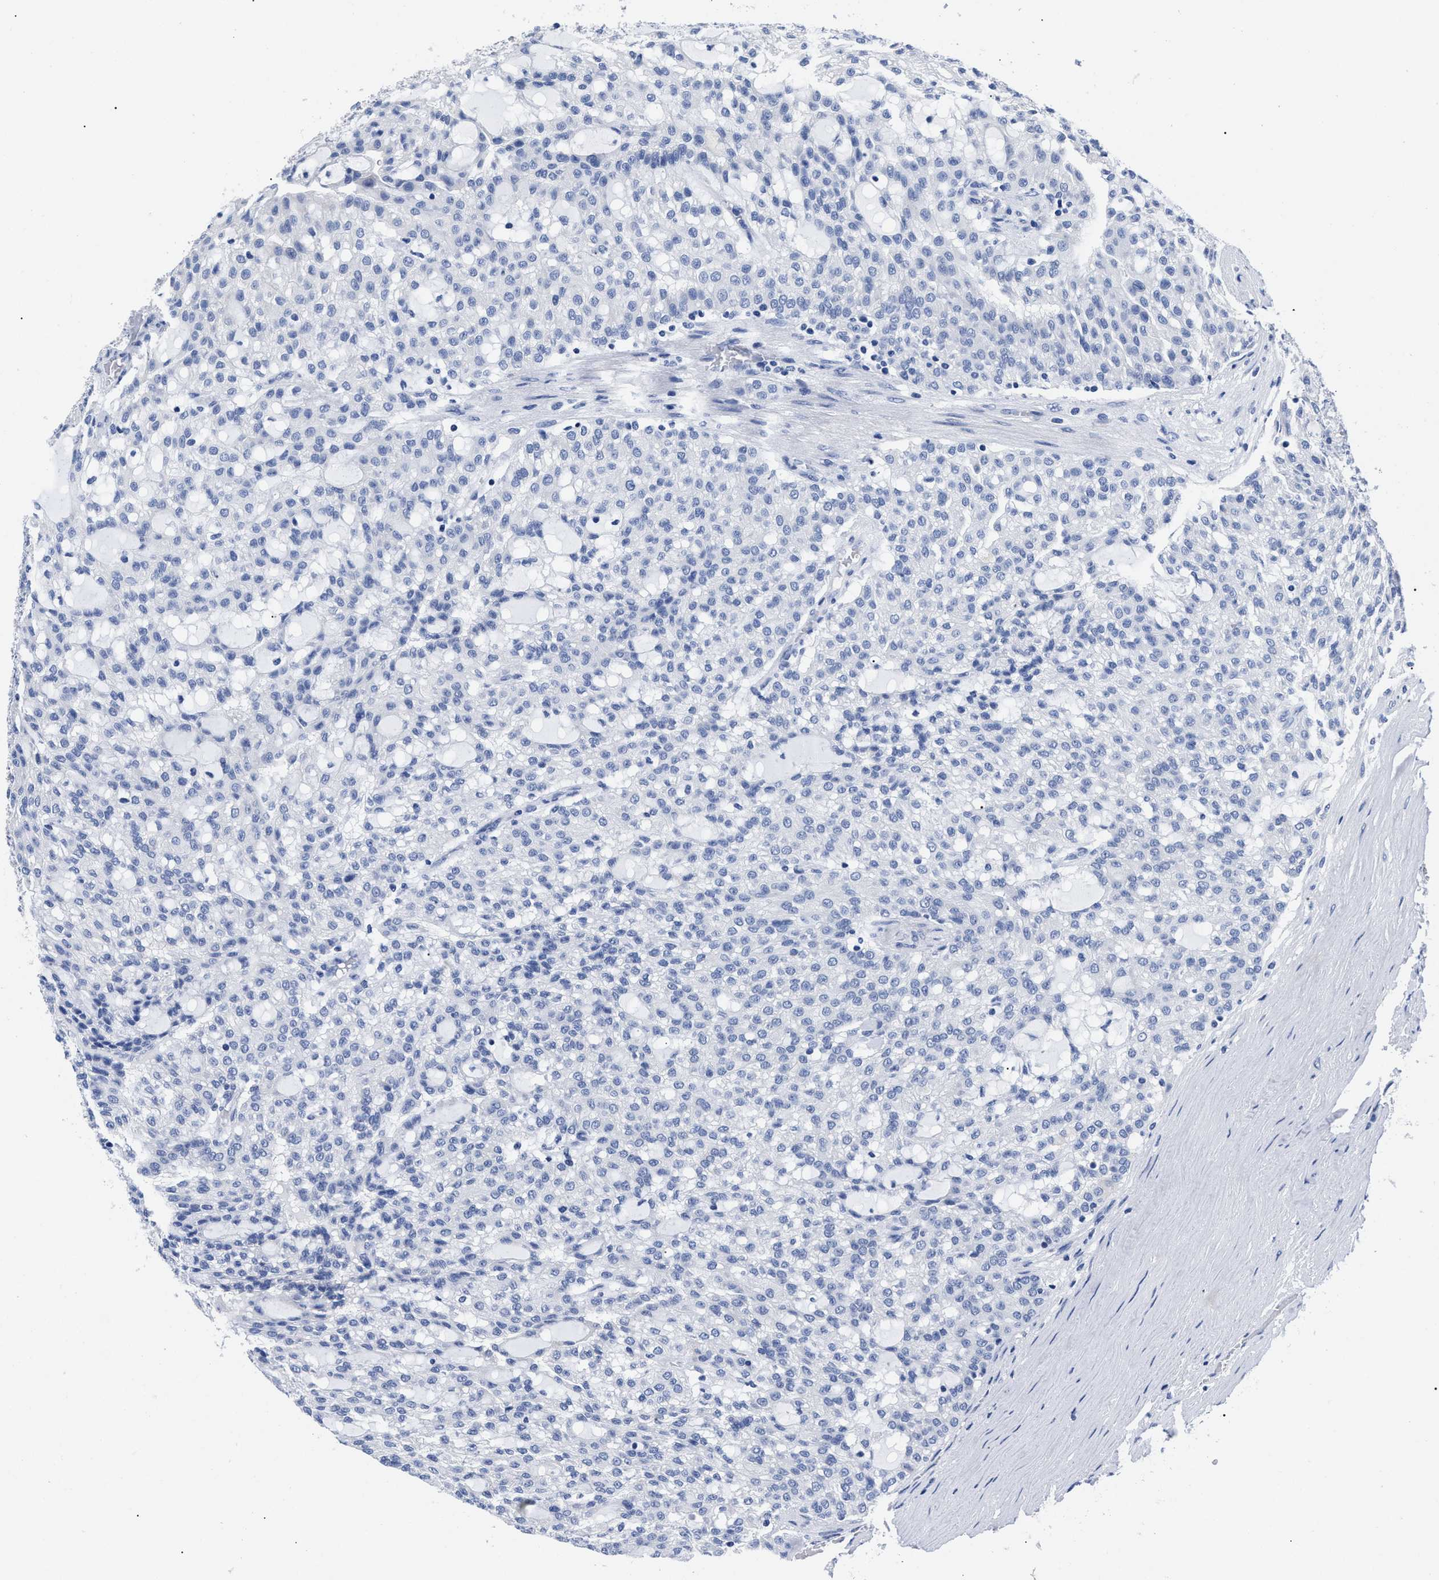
{"staining": {"intensity": "negative", "quantity": "none", "location": "none"}, "tissue": "renal cancer", "cell_type": "Tumor cells", "image_type": "cancer", "snomed": [{"axis": "morphology", "description": "Adenocarcinoma, NOS"}, {"axis": "topography", "description": "Kidney"}], "caption": "Histopathology image shows no significant protein staining in tumor cells of renal cancer.", "gene": "ALPG", "patient": {"sex": "male", "age": 63}}